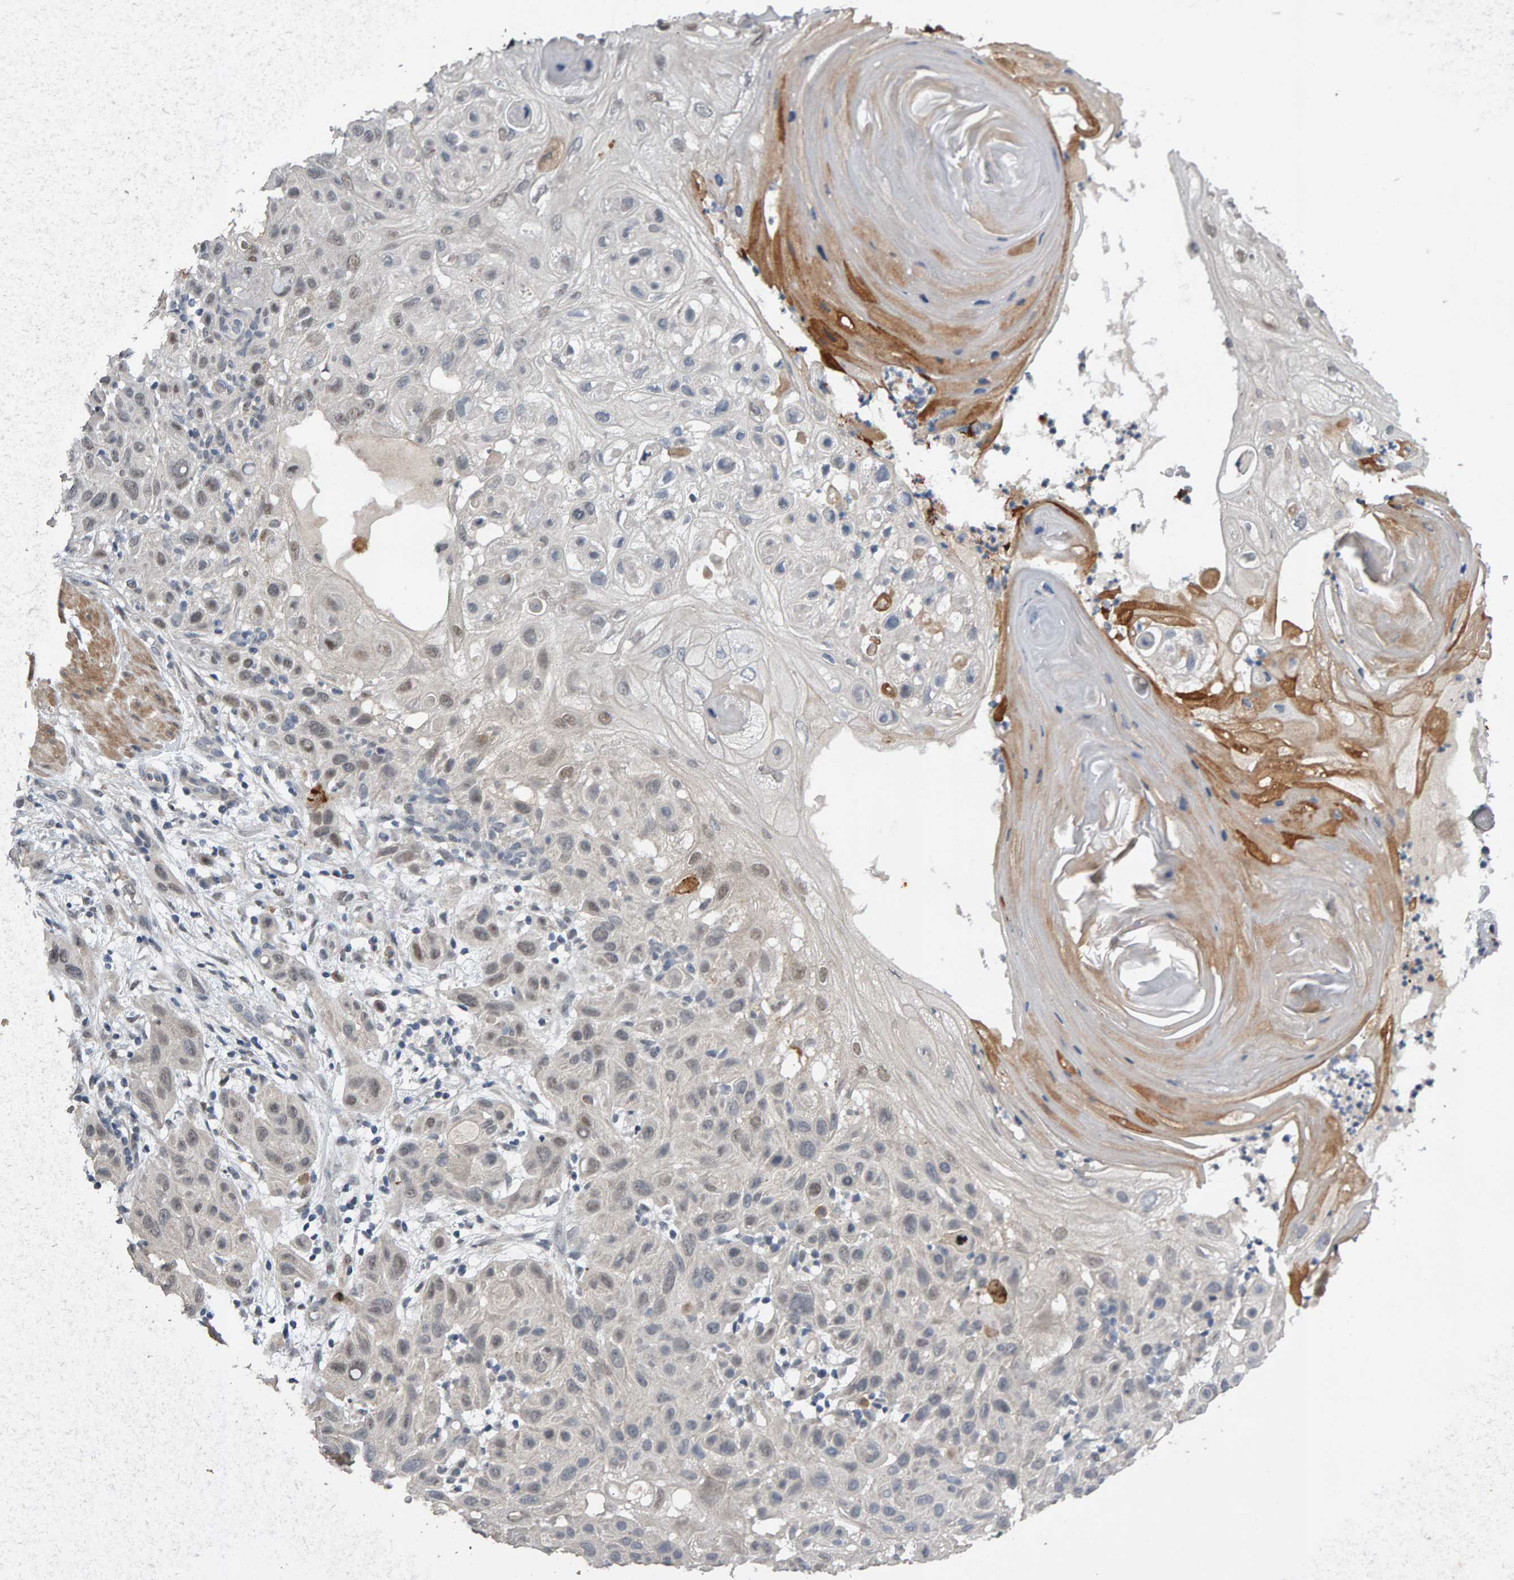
{"staining": {"intensity": "weak", "quantity": "<25%", "location": "nuclear"}, "tissue": "skin cancer", "cell_type": "Tumor cells", "image_type": "cancer", "snomed": [{"axis": "morphology", "description": "Squamous cell carcinoma, NOS"}, {"axis": "topography", "description": "Skin"}], "caption": "Skin cancer stained for a protein using immunohistochemistry (IHC) exhibits no staining tumor cells.", "gene": "IPO8", "patient": {"sex": "female", "age": 96}}